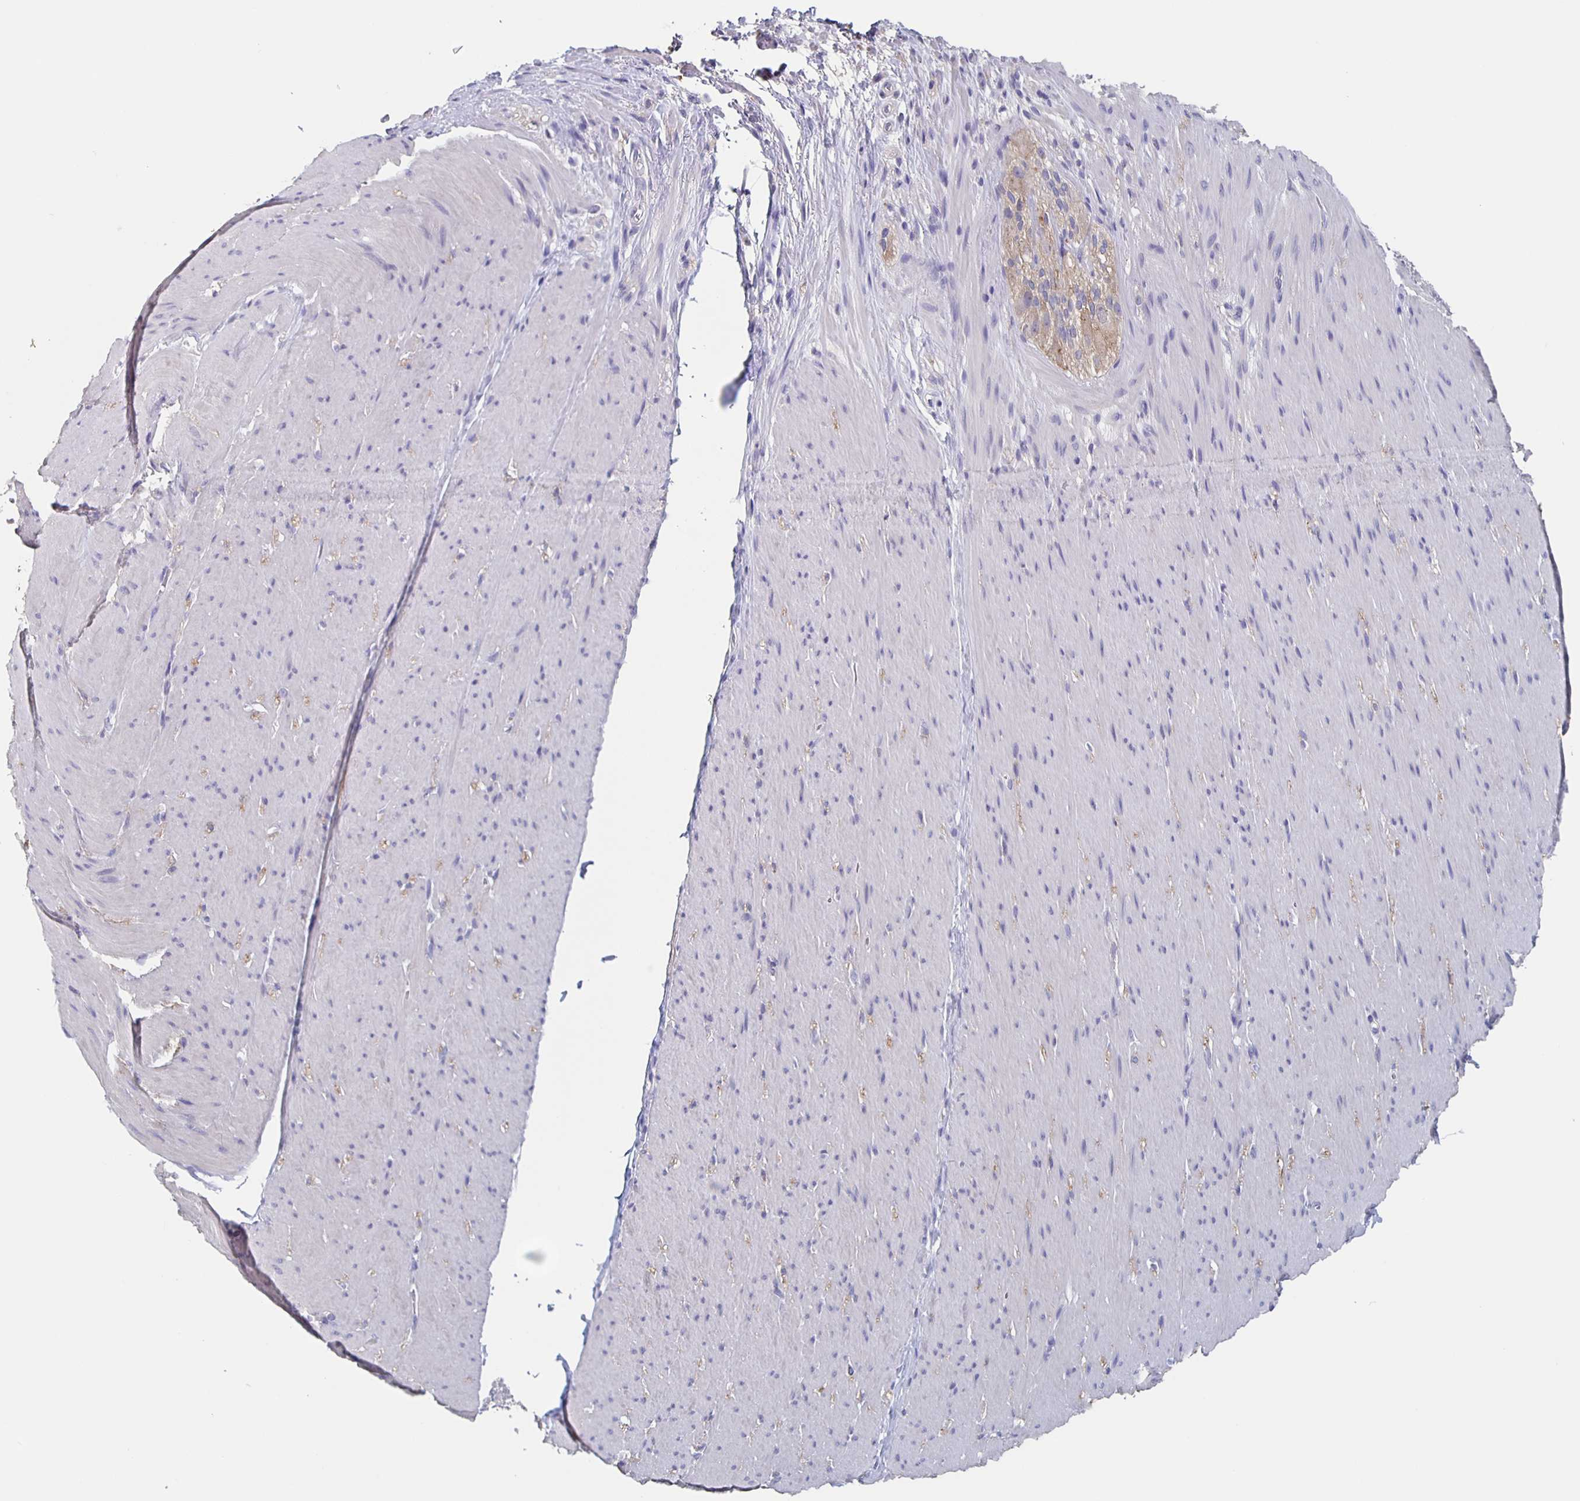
{"staining": {"intensity": "negative", "quantity": "none", "location": "none"}, "tissue": "smooth muscle", "cell_type": "Smooth muscle cells", "image_type": "normal", "snomed": [{"axis": "morphology", "description": "Normal tissue, NOS"}, {"axis": "topography", "description": "Smooth muscle"}, {"axis": "topography", "description": "Rectum"}], "caption": "IHC of benign human smooth muscle demonstrates no positivity in smooth muscle cells.", "gene": "CACNA2D2", "patient": {"sex": "male", "age": 53}}